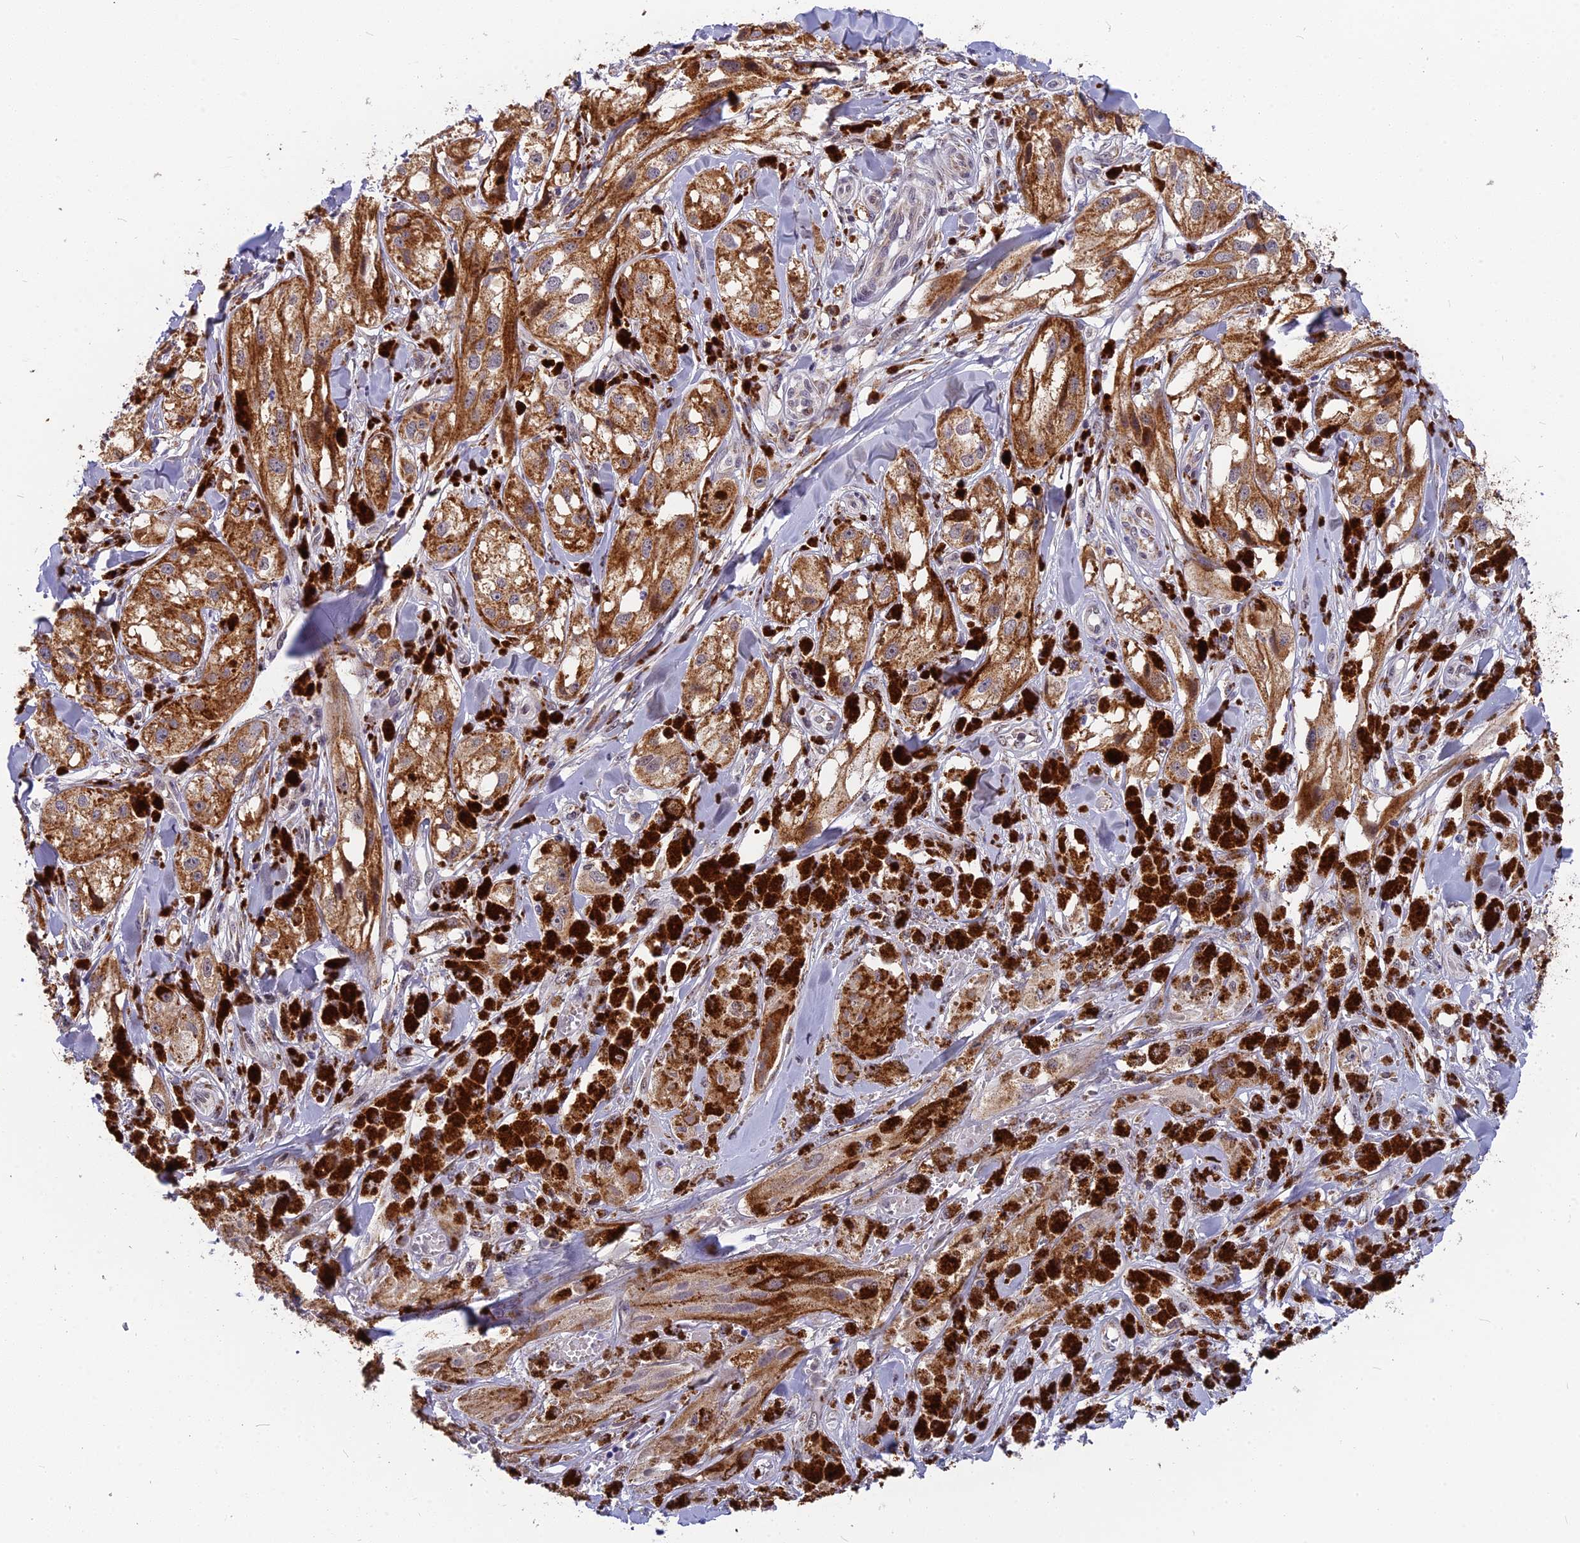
{"staining": {"intensity": "moderate", "quantity": ">75%", "location": "cytoplasmic/membranous"}, "tissue": "melanoma", "cell_type": "Tumor cells", "image_type": "cancer", "snomed": [{"axis": "morphology", "description": "Malignant melanoma, NOS"}, {"axis": "topography", "description": "Skin"}], "caption": "A histopathology image of human melanoma stained for a protein exhibits moderate cytoplasmic/membranous brown staining in tumor cells.", "gene": "CMC1", "patient": {"sex": "male", "age": 88}}